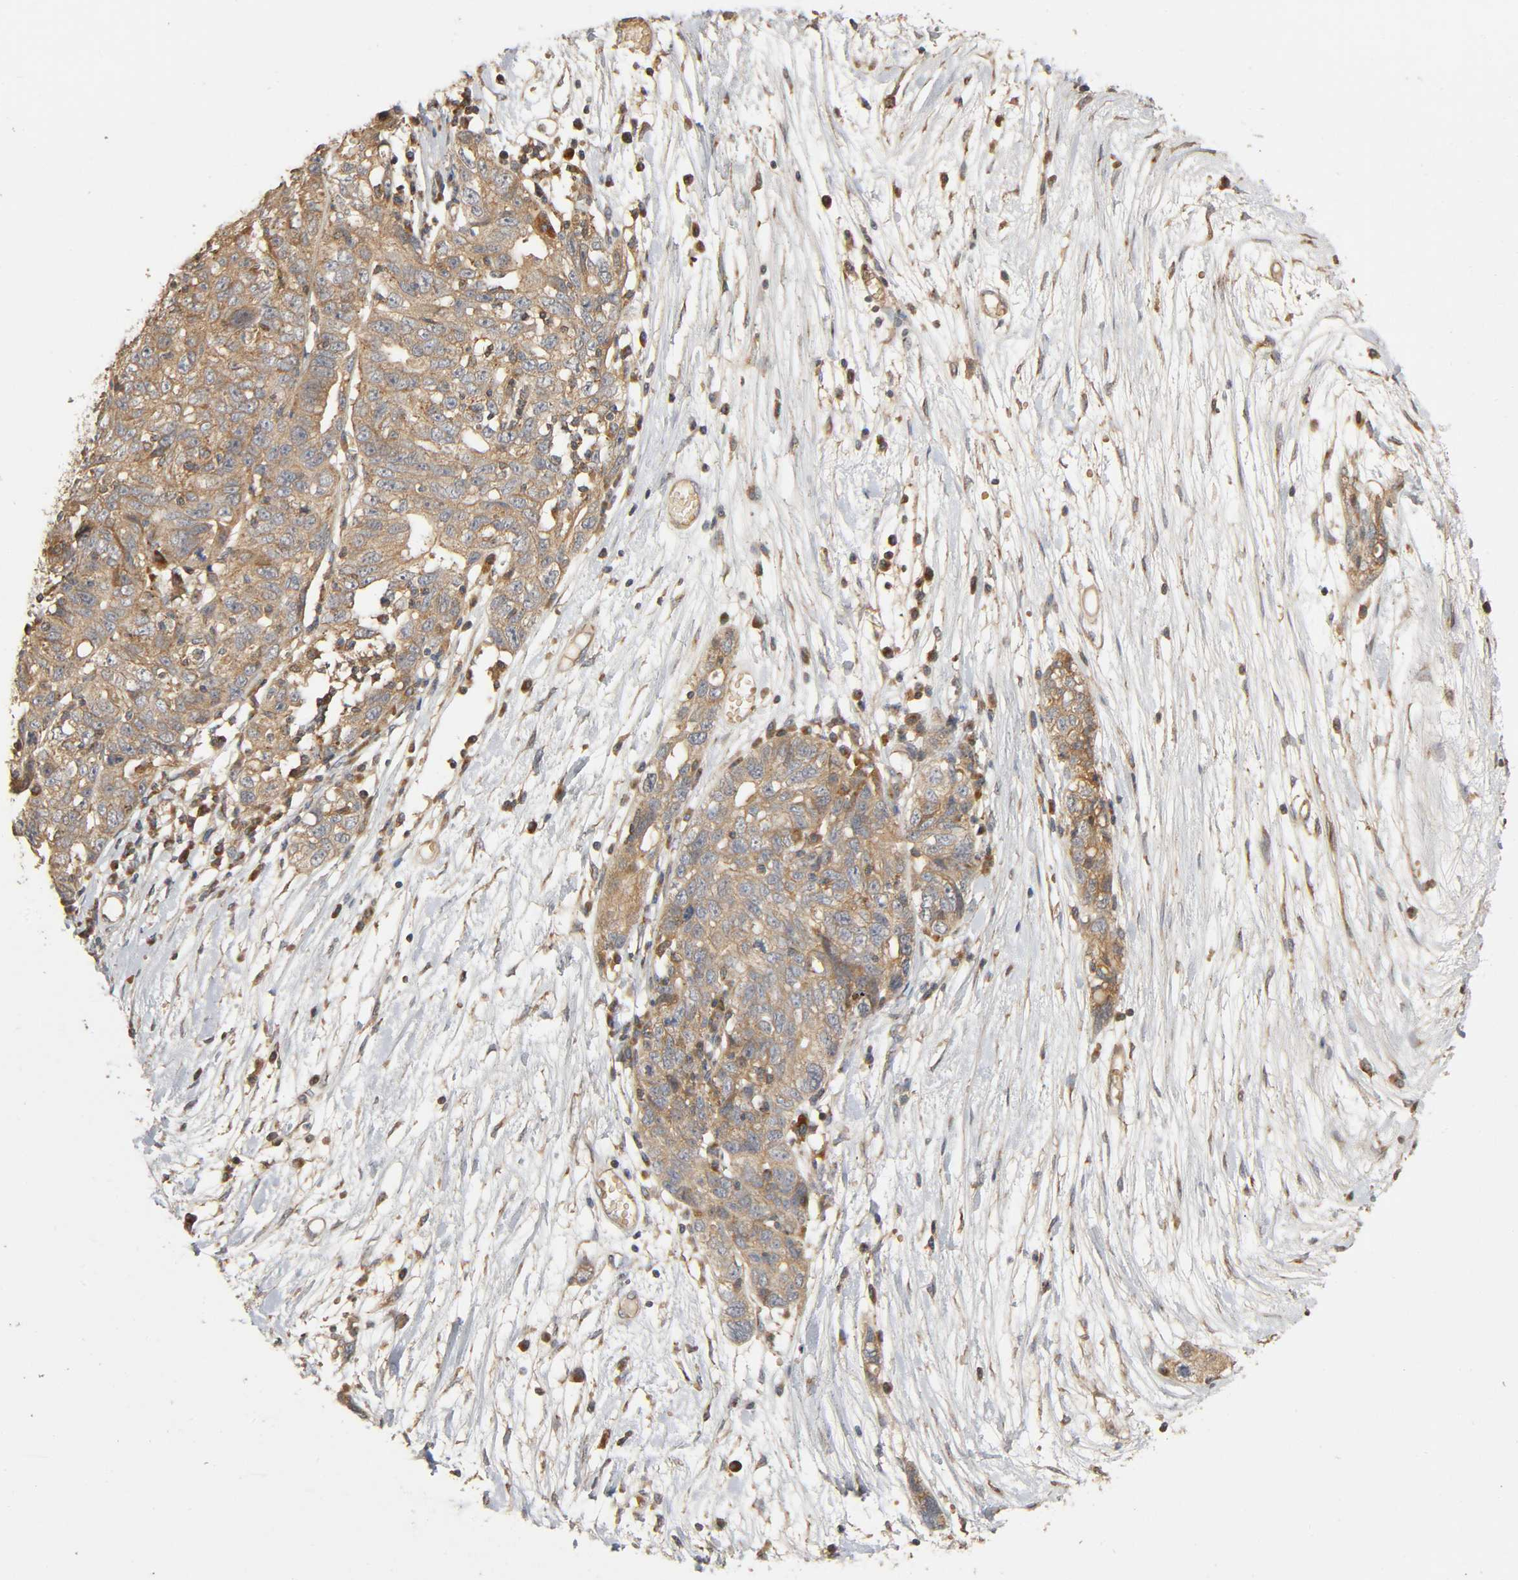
{"staining": {"intensity": "weak", "quantity": ">75%", "location": "cytoplasmic/membranous"}, "tissue": "ovarian cancer", "cell_type": "Tumor cells", "image_type": "cancer", "snomed": [{"axis": "morphology", "description": "Cystadenocarcinoma, serous, NOS"}, {"axis": "topography", "description": "Ovary"}], "caption": "Protein expression analysis of human ovarian cancer reveals weak cytoplasmic/membranous expression in about >75% of tumor cells.", "gene": "SGSM1", "patient": {"sex": "female", "age": 71}}